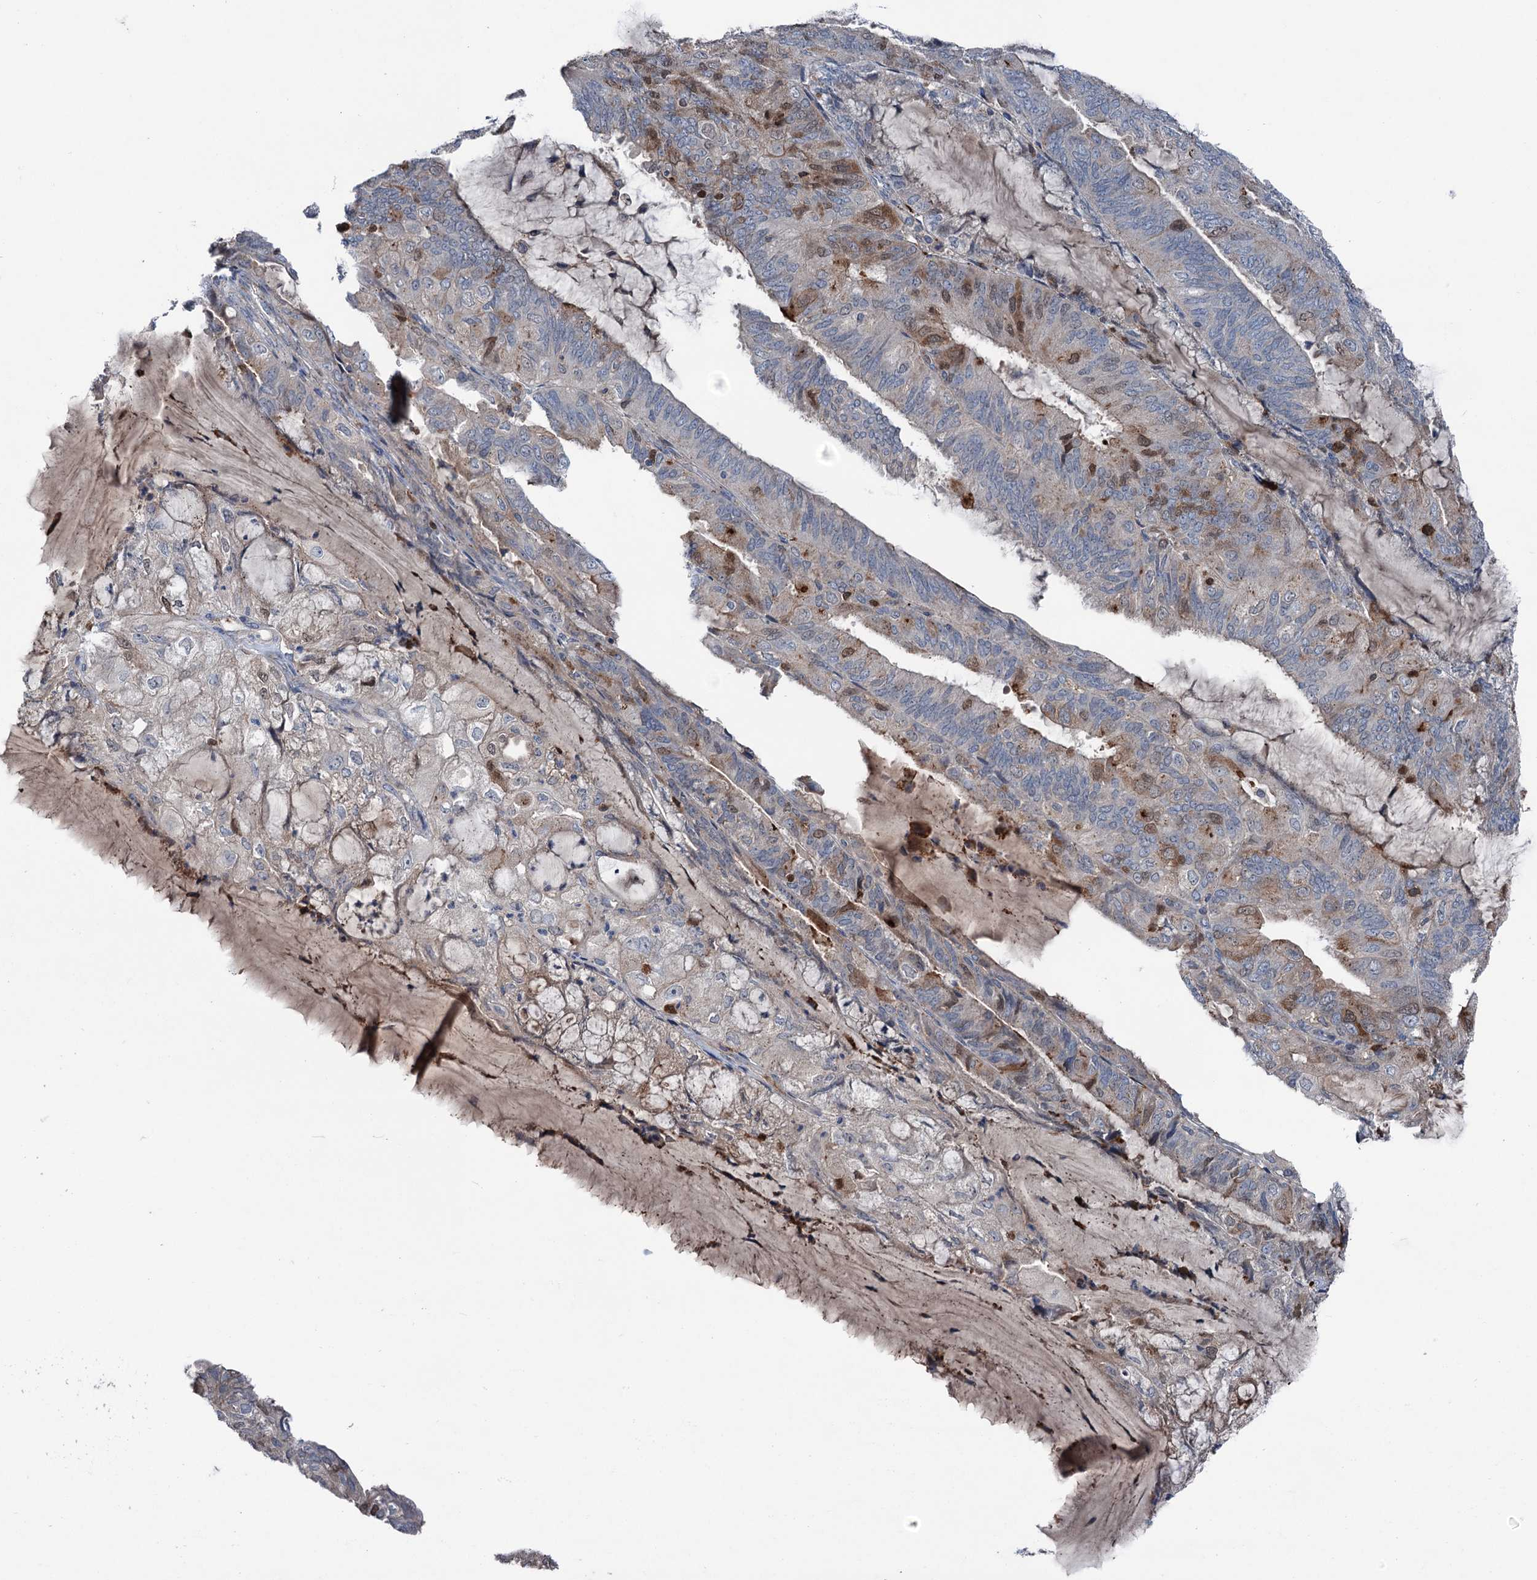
{"staining": {"intensity": "moderate", "quantity": "<25%", "location": "cytoplasmic/membranous,nuclear"}, "tissue": "endometrial cancer", "cell_type": "Tumor cells", "image_type": "cancer", "snomed": [{"axis": "morphology", "description": "Adenocarcinoma, NOS"}, {"axis": "topography", "description": "Endometrium"}], "caption": "Adenocarcinoma (endometrial) was stained to show a protein in brown. There is low levels of moderate cytoplasmic/membranous and nuclear positivity in approximately <25% of tumor cells. Nuclei are stained in blue.", "gene": "NCAPD2", "patient": {"sex": "female", "age": 81}}